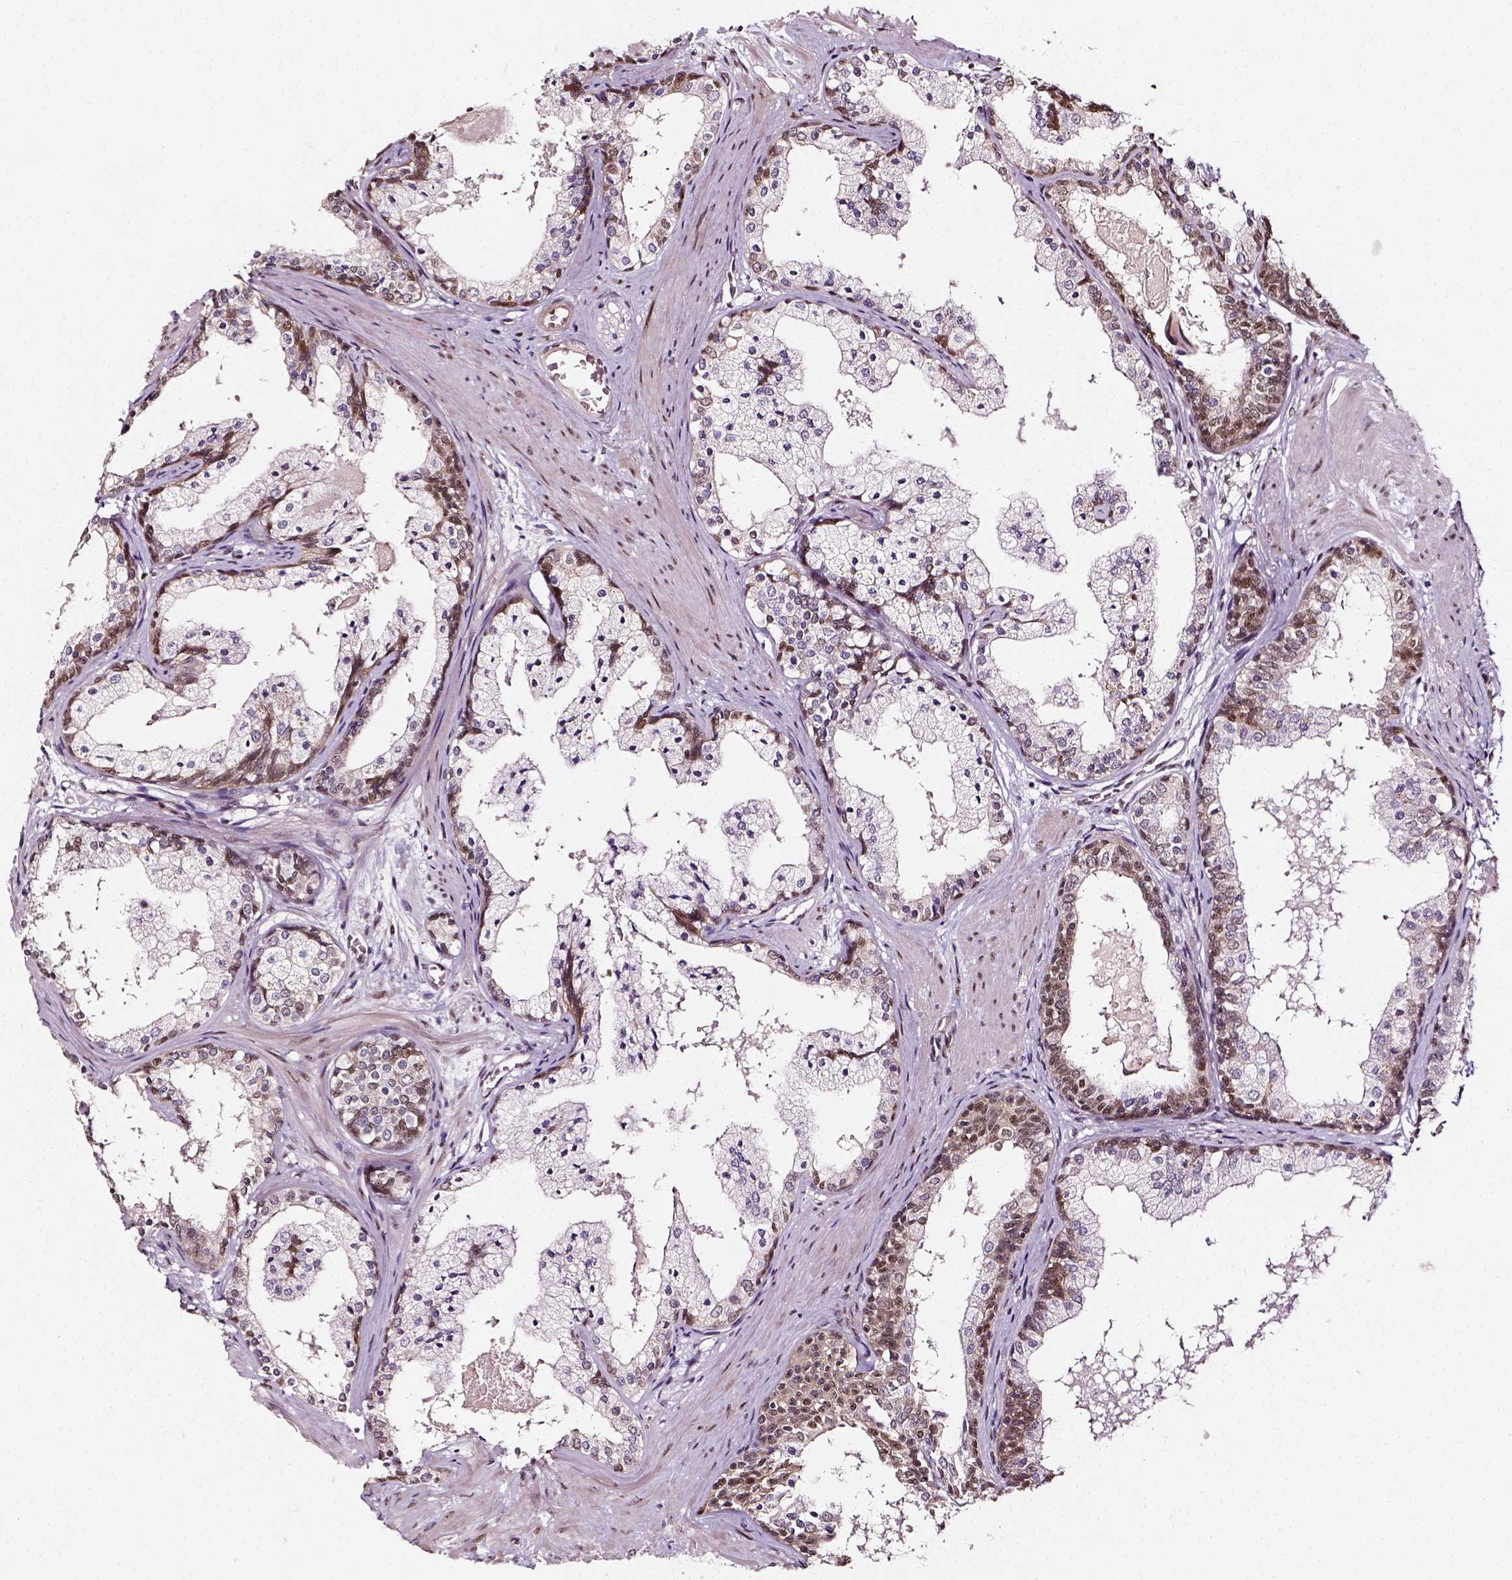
{"staining": {"intensity": "moderate", "quantity": "<25%", "location": "nuclear"}, "tissue": "prostate", "cell_type": "Glandular cells", "image_type": "normal", "snomed": [{"axis": "morphology", "description": "Normal tissue, NOS"}, {"axis": "topography", "description": "Prostate"}], "caption": "Glandular cells exhibit moderate nuclear positivity in about <25% of cells in unremarkable prostate.", "gene": "NACC1", "patient": {"sex": "male", "age": 61}}